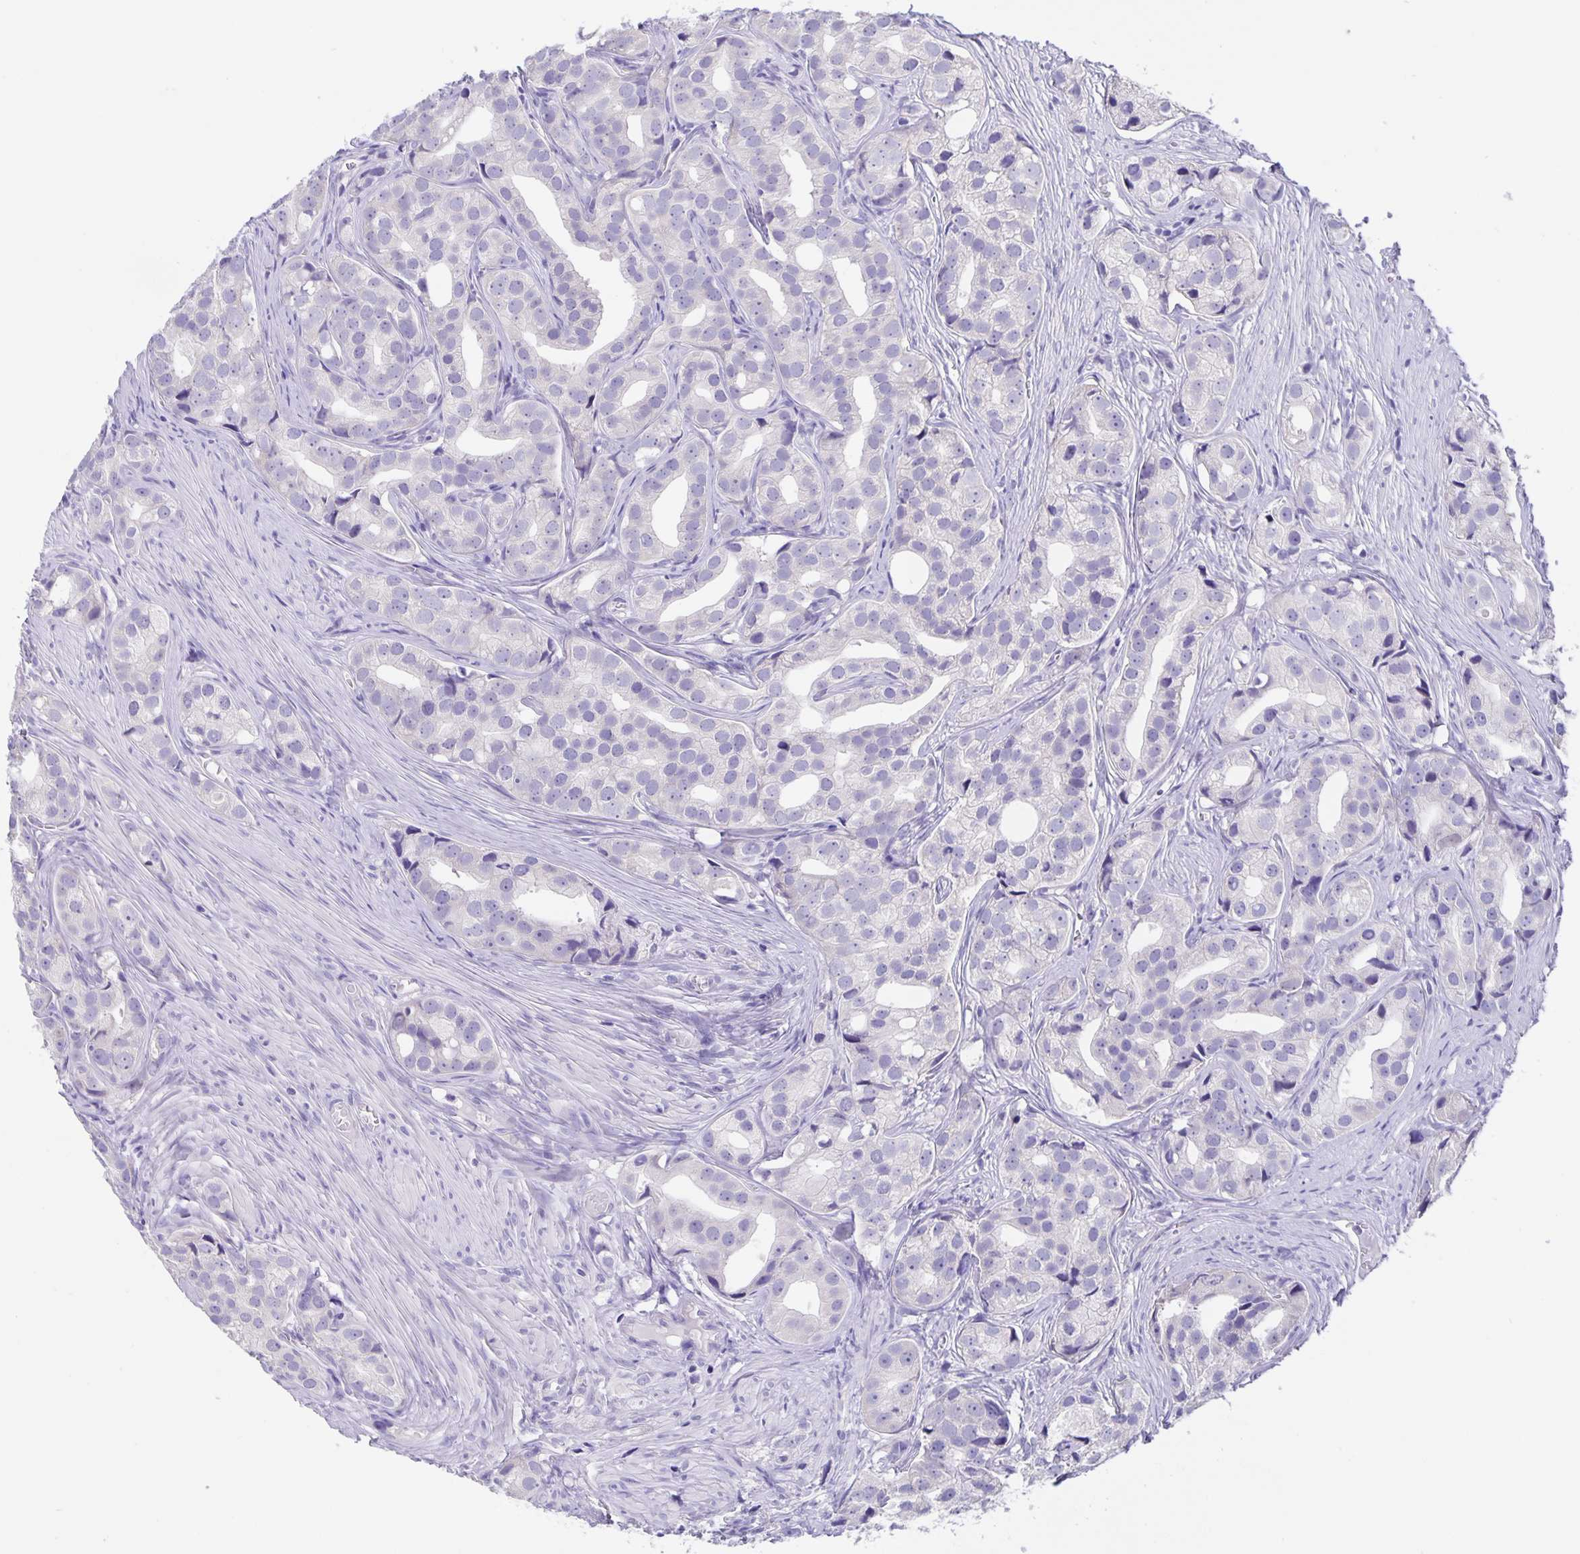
{"staining": {"intensity": "negative", "quantity": "none", "location": "none"}, "tissue": "prostate cancer", "cell_type": "Tumor cells", "image_type": "cancer", "snomed": [{"axis": "morphology", "description": "Adenocarcinoma, High grade"}, {"axis": "topography", "description": "Prostate"}], "caption": "Immunohistochemistry of human high-grade adenocarcinoma (prostate) displays no staining in tumor cells.", "gene": "ERMN", "patient": {"sex": "male", "age": 75}}